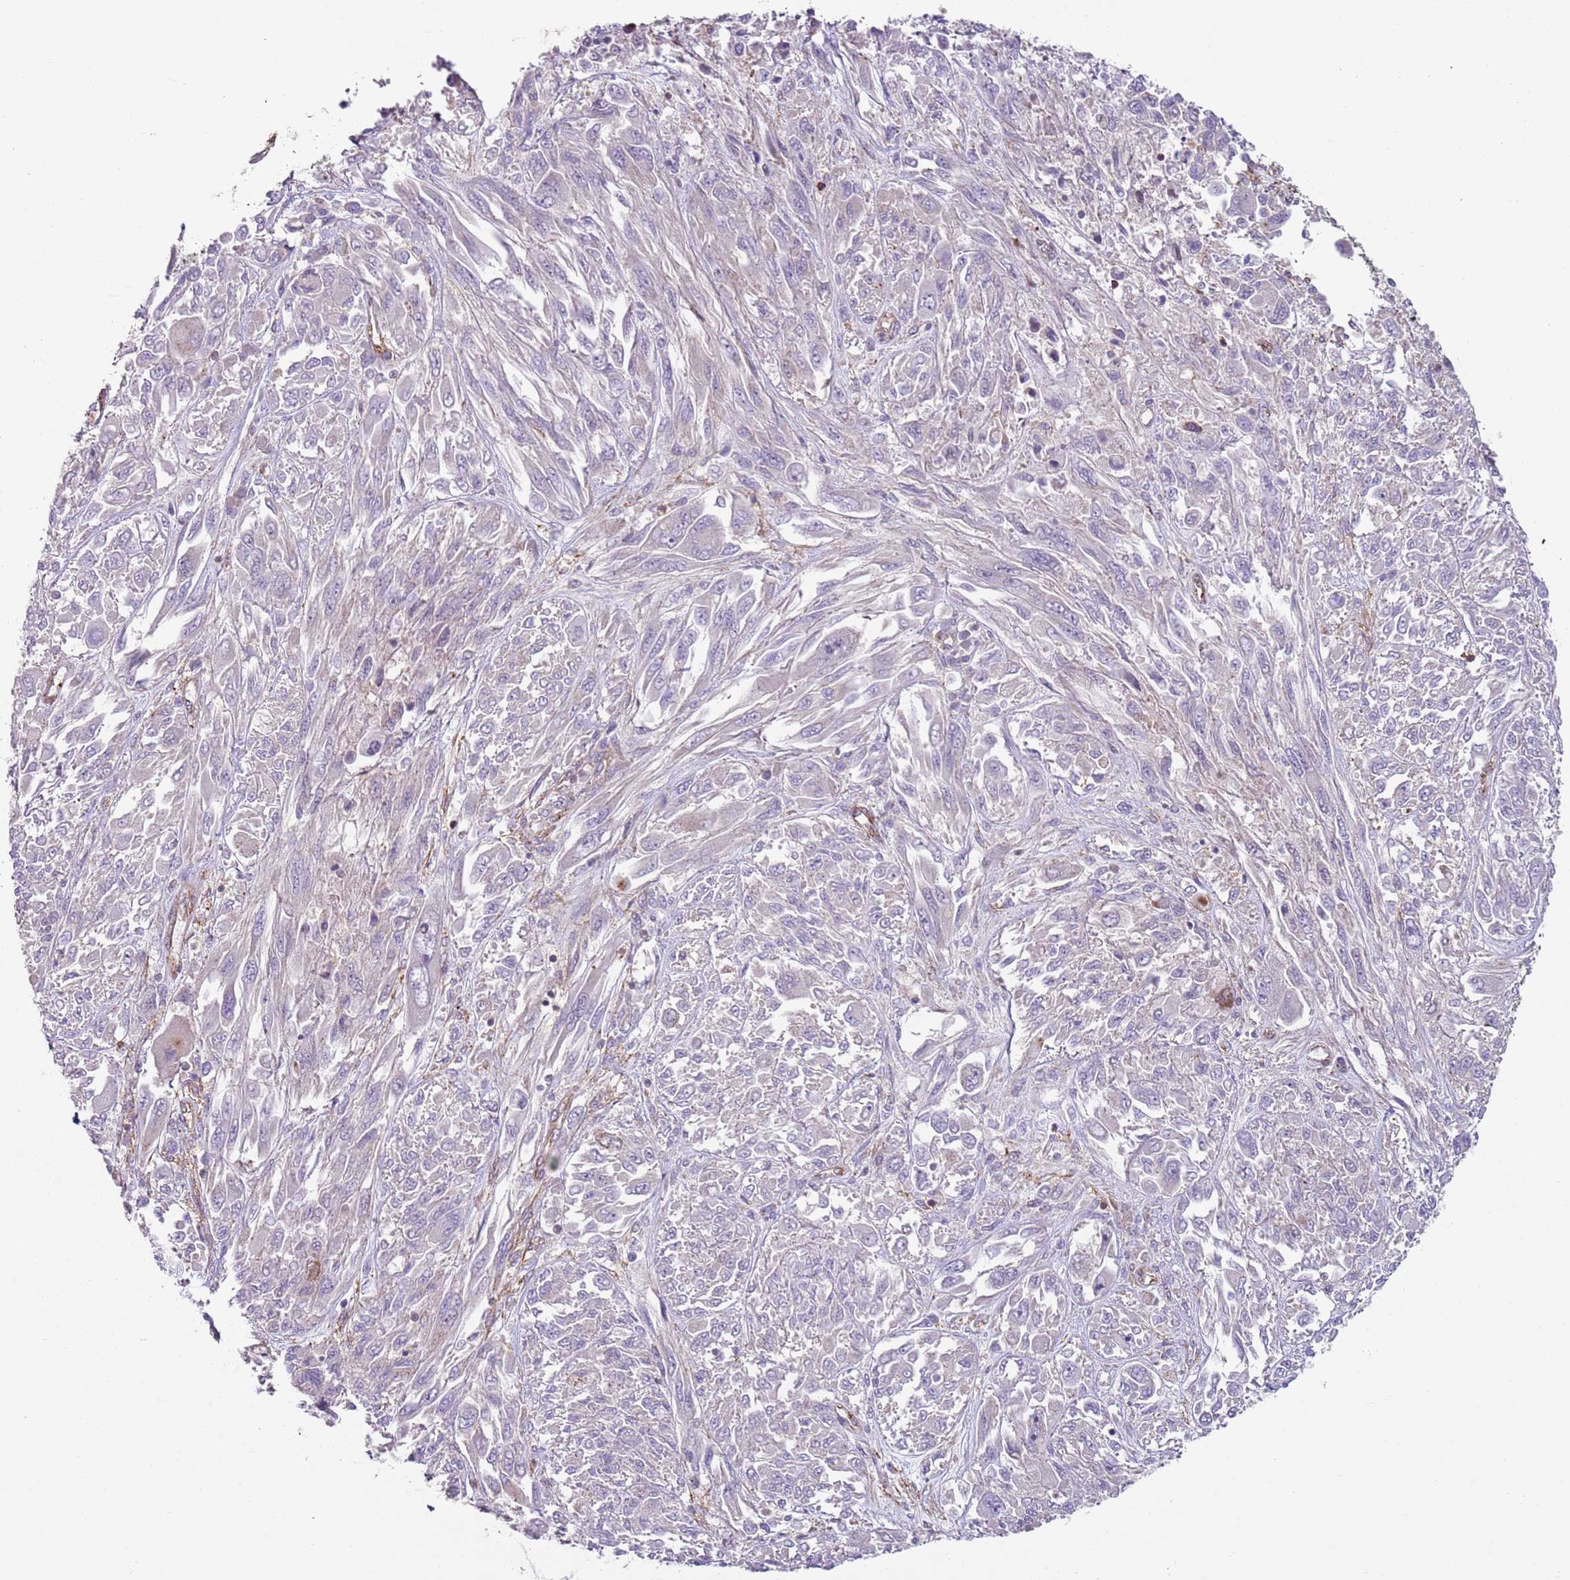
{"staining": {"intensity": "negative", "quantity": "none", "location": "none"}, "tissue": "melanoma", "cell_type": "Tumor cells", "image_type": "cancer", "snomed": [{"axis": "morphology", "description": "Malignant melanoma, NOS"}, {"axis": "topography", "description": "Skin"}], "caption": "Immunohistochemistry (IHC) photomicrograph of neoplastic tissue: human malignant melanoma stained with DAB (3,3'-diaminobenzidine) demonstrates no significant protein expression in tumor cells.", "gene": "GNAI3", "patient": {"sex": "female", "age": 91}}